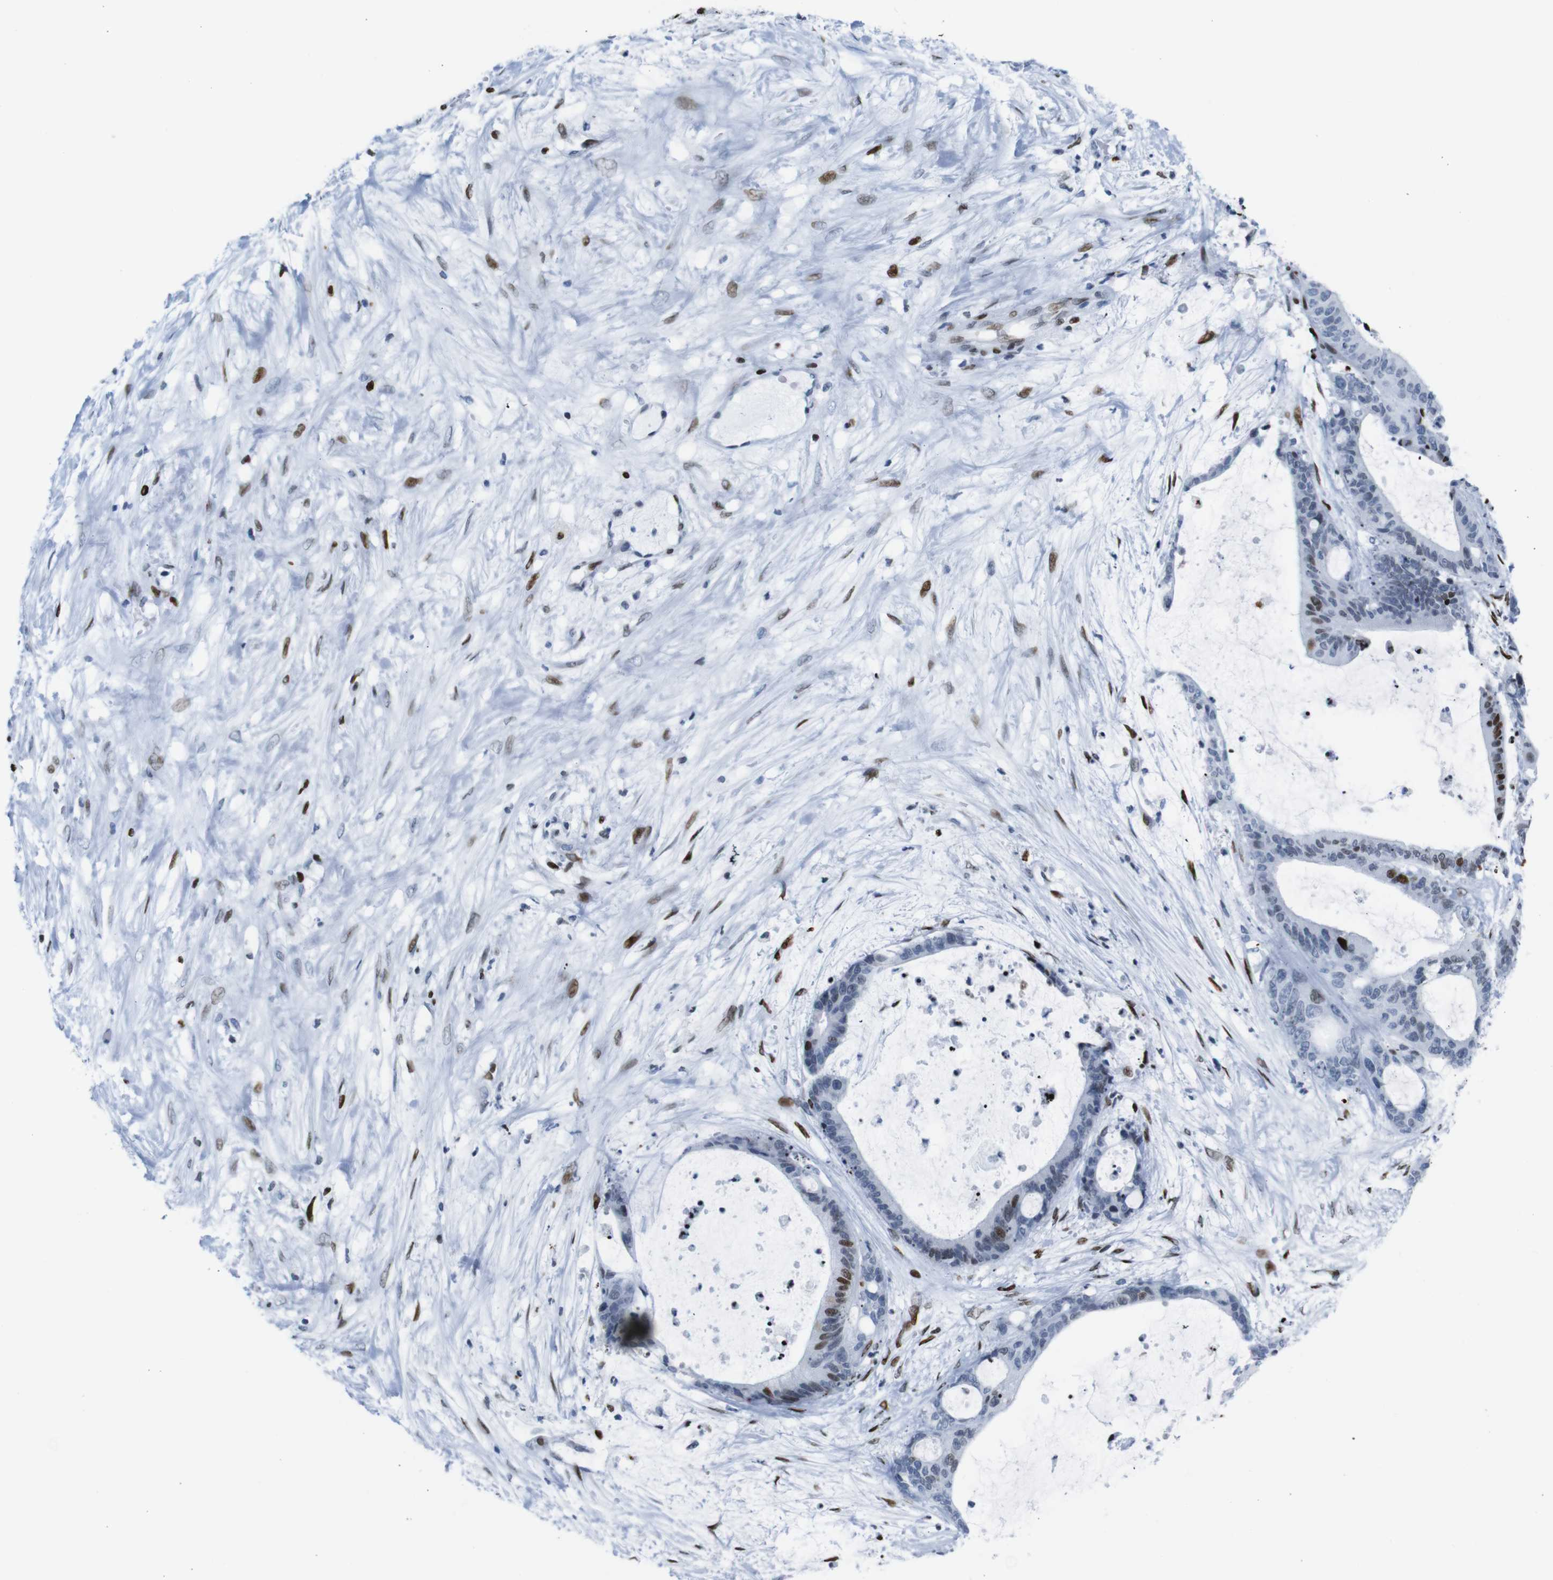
{"staining": {"intensity": "strong", "quantity": "25%-75%", "location": "nuclear"}, "tissue": "liver cancer", "cell_type": "Tumor cells", "image_type": "cancer", "snomed": [{"axis": "morphology", "description": "Cholangiocarcinoma"}, {"axis": "topography", "description": "Liver"}], "caption": "Human liver cancer (cholangiocarcinoma) stained with a protein marker displays strong staining in tumor cells.", "gene": "NPIPB15", "patient": {"sex": "female", "age": 73}}